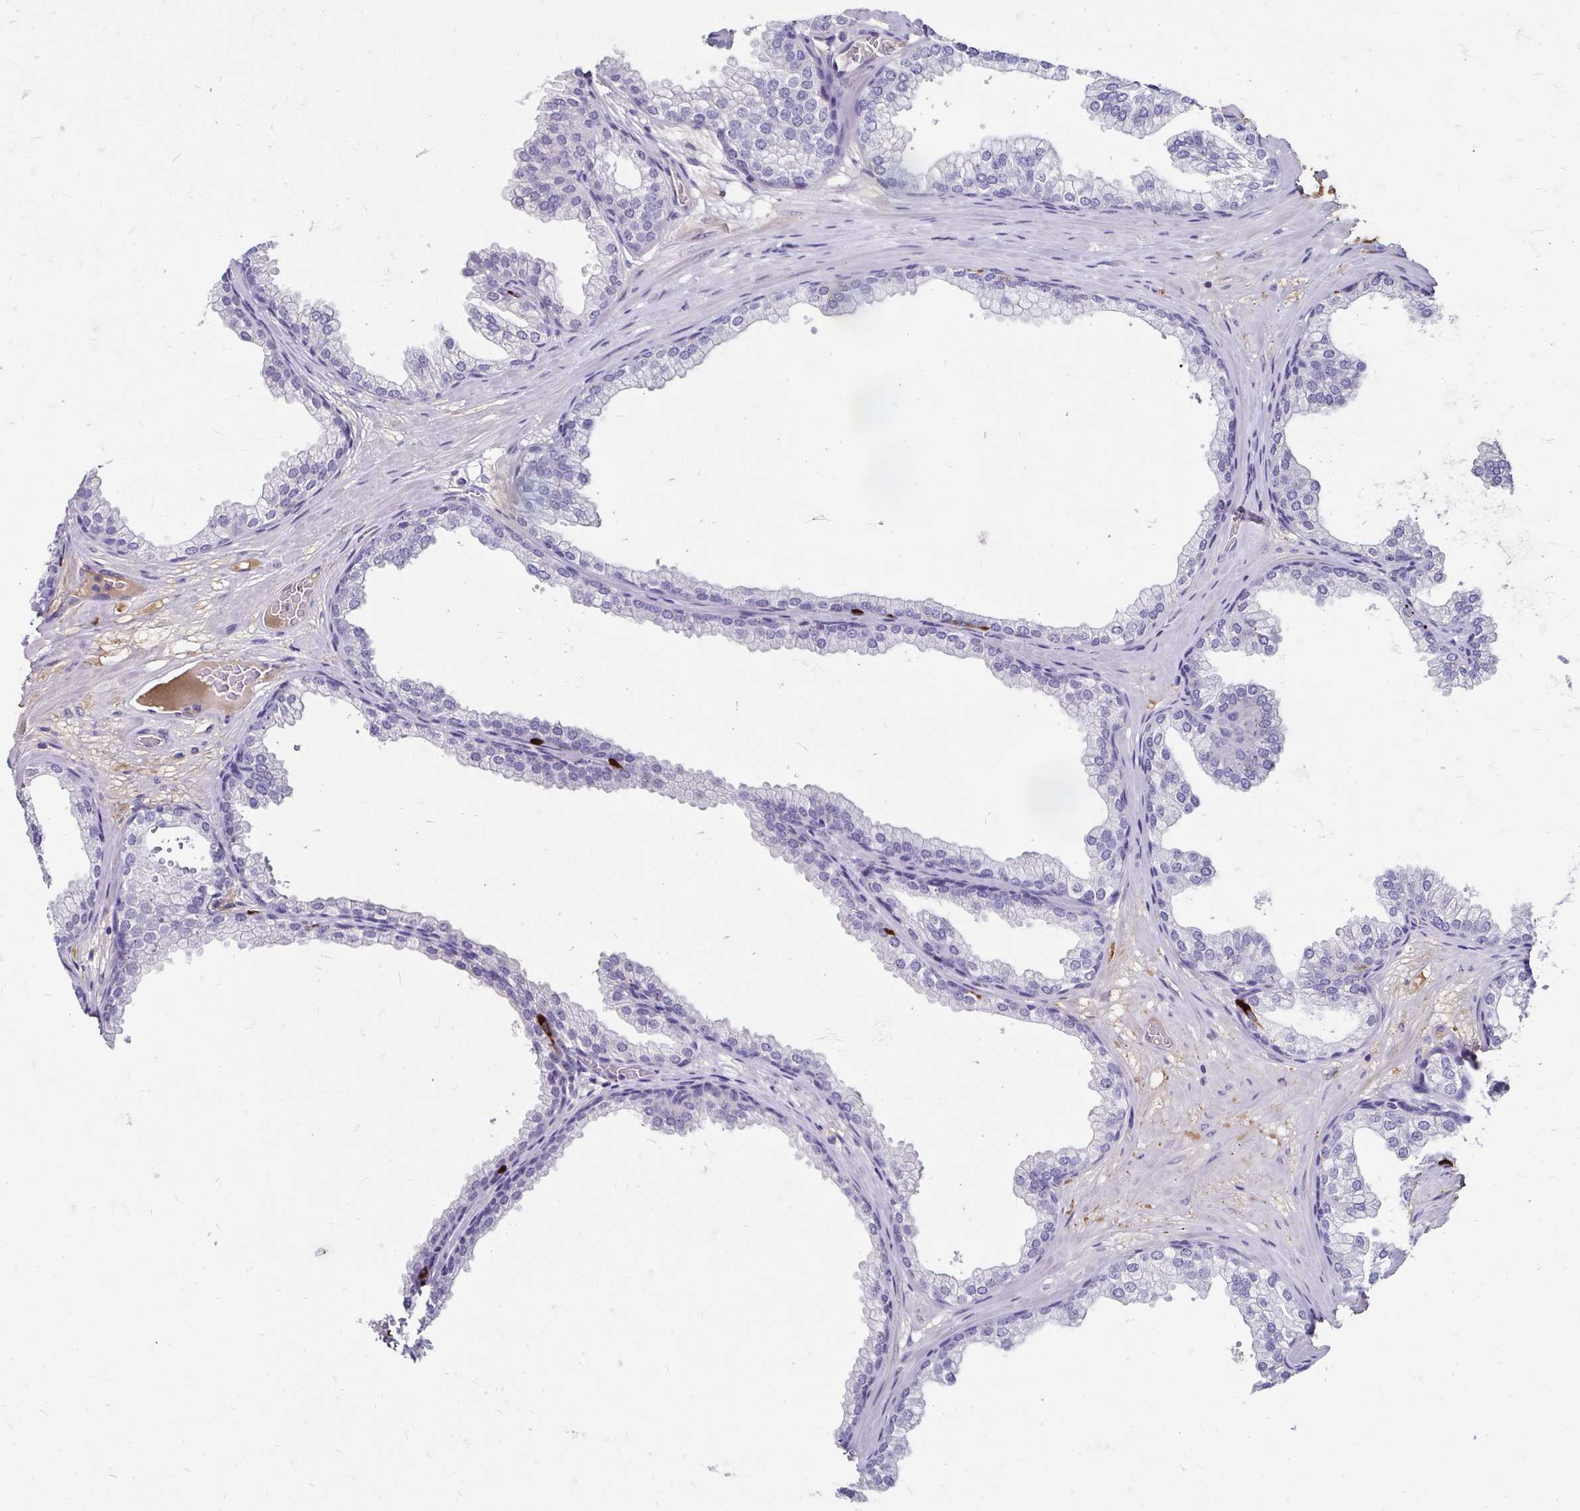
{"staining": {"intensity": "moderate", "quantity": "<25%", "location": "cytoplasmic/membranous"}, "tissue": "prostate", "cell_type": "Glandular cells", "image_type": "normal", "snomed": [{"axis": "morphology", "description": "Normal tissue, NOS"}, {"axis": "topography", "description": "Prostate"}], "caption": "High-power microscopy captured an immunohistochemistry (IHC) image of benign prostate, revealing moderate cytoplasmic/membranous staining in approximately <25% of glandular cells. The staining was performed using DAB to visualize the protein expression in brown, while the nuclei were stained in blue with hematoxylin (Magnification: 20x).", "gene": "SCG3", "patient": {"sex": "male", "age": 37}}